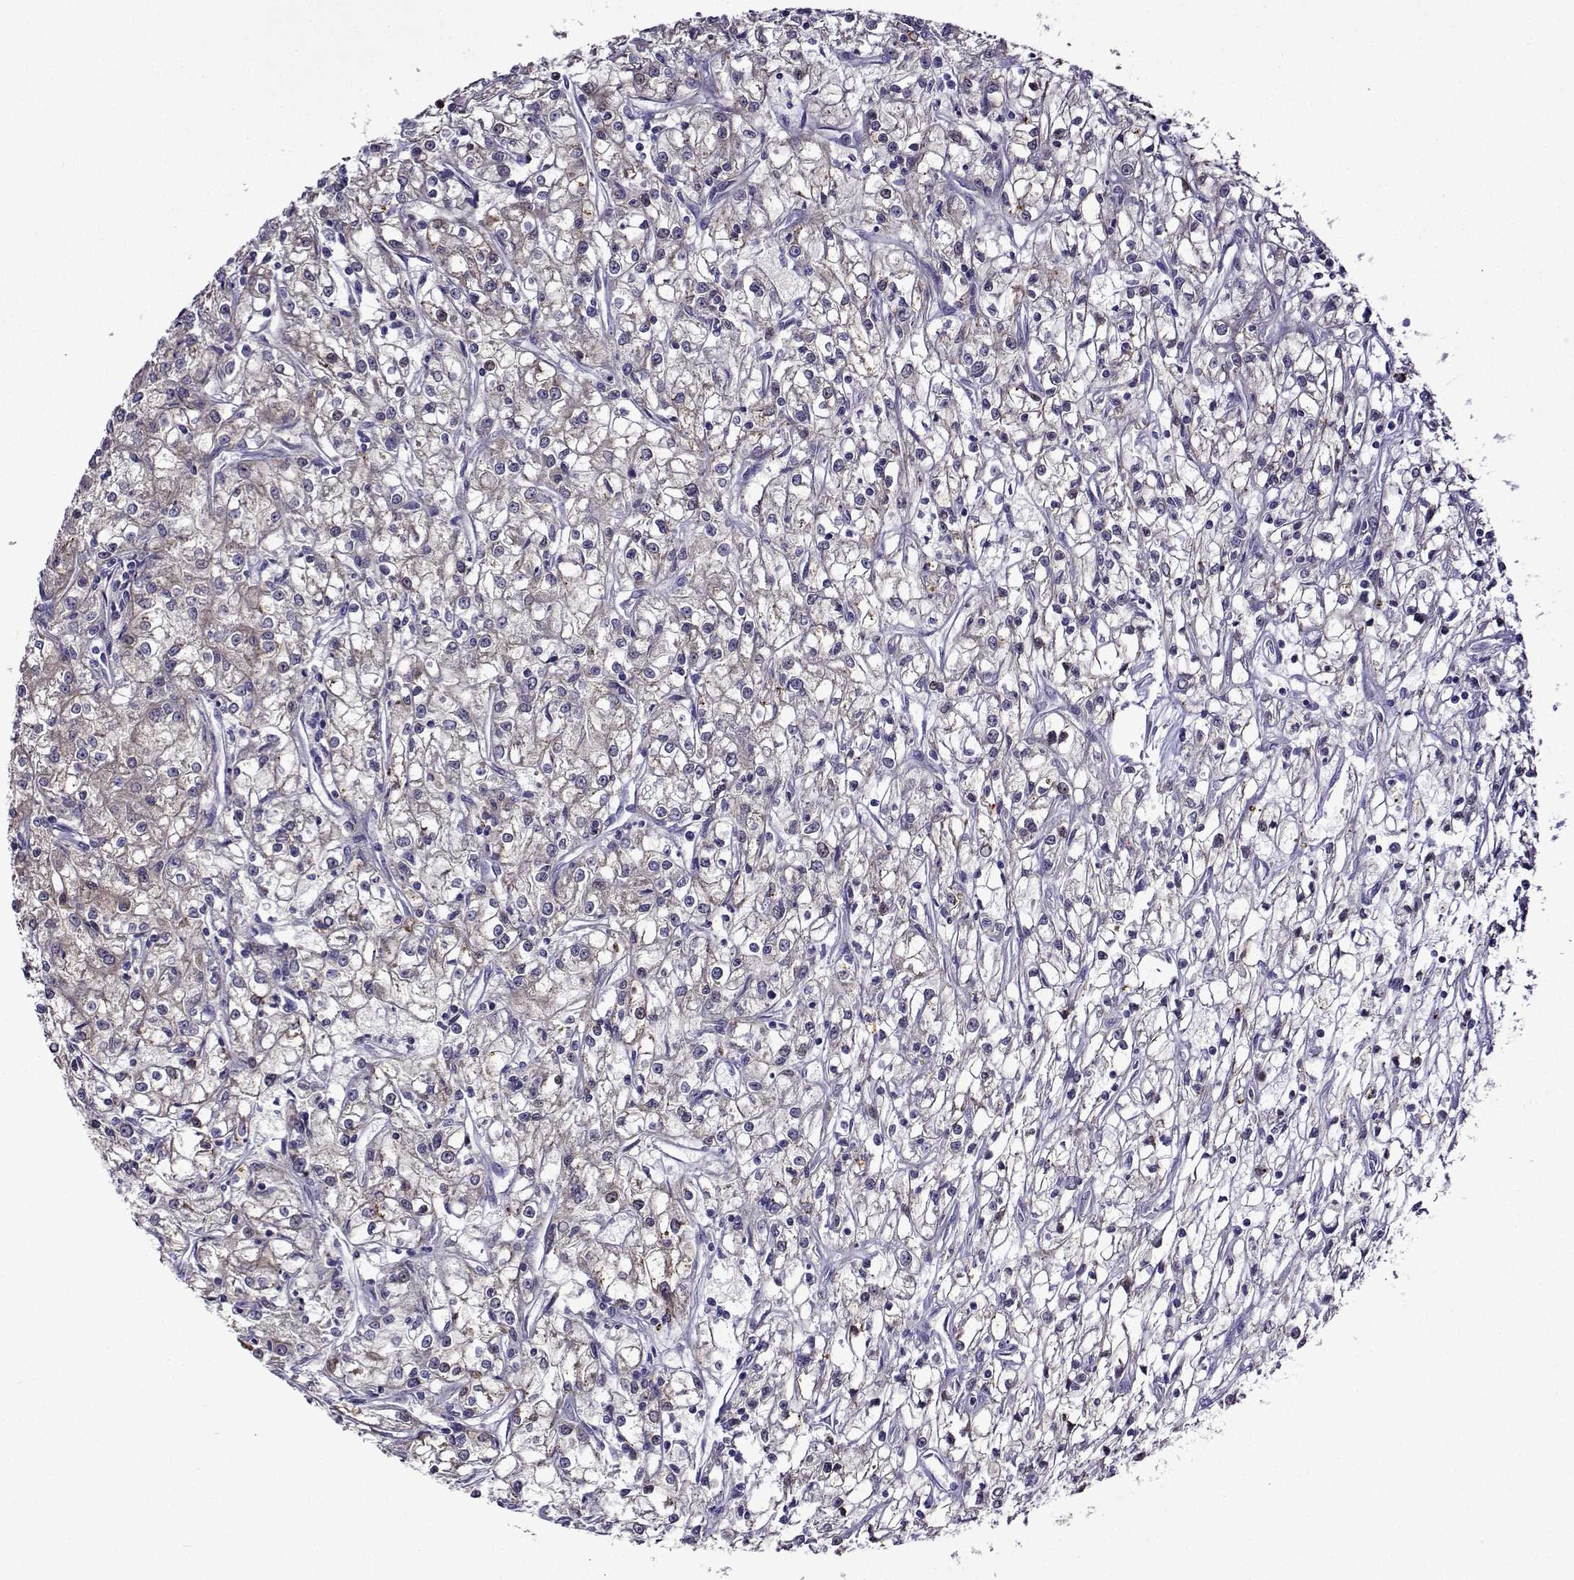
{"staining": {"intensity": "negative", "quantity": "none", "location": "none"}, "tissue": "renal cancer", "cell_type": "Tumor cells", "image_type": "cancer", "snomed": [{"axis": "morphology", "description": "Adenocarcinoma, NOS"}, {"axis": "topography", "description": "Kidney"}], "caption": "The IHC histopathology image has no significant expression in tumor cells of adenocarcinoma (renal) tissue.", "gene": "SULT2A1", "patient": {"sex": "female", "age": 59}}